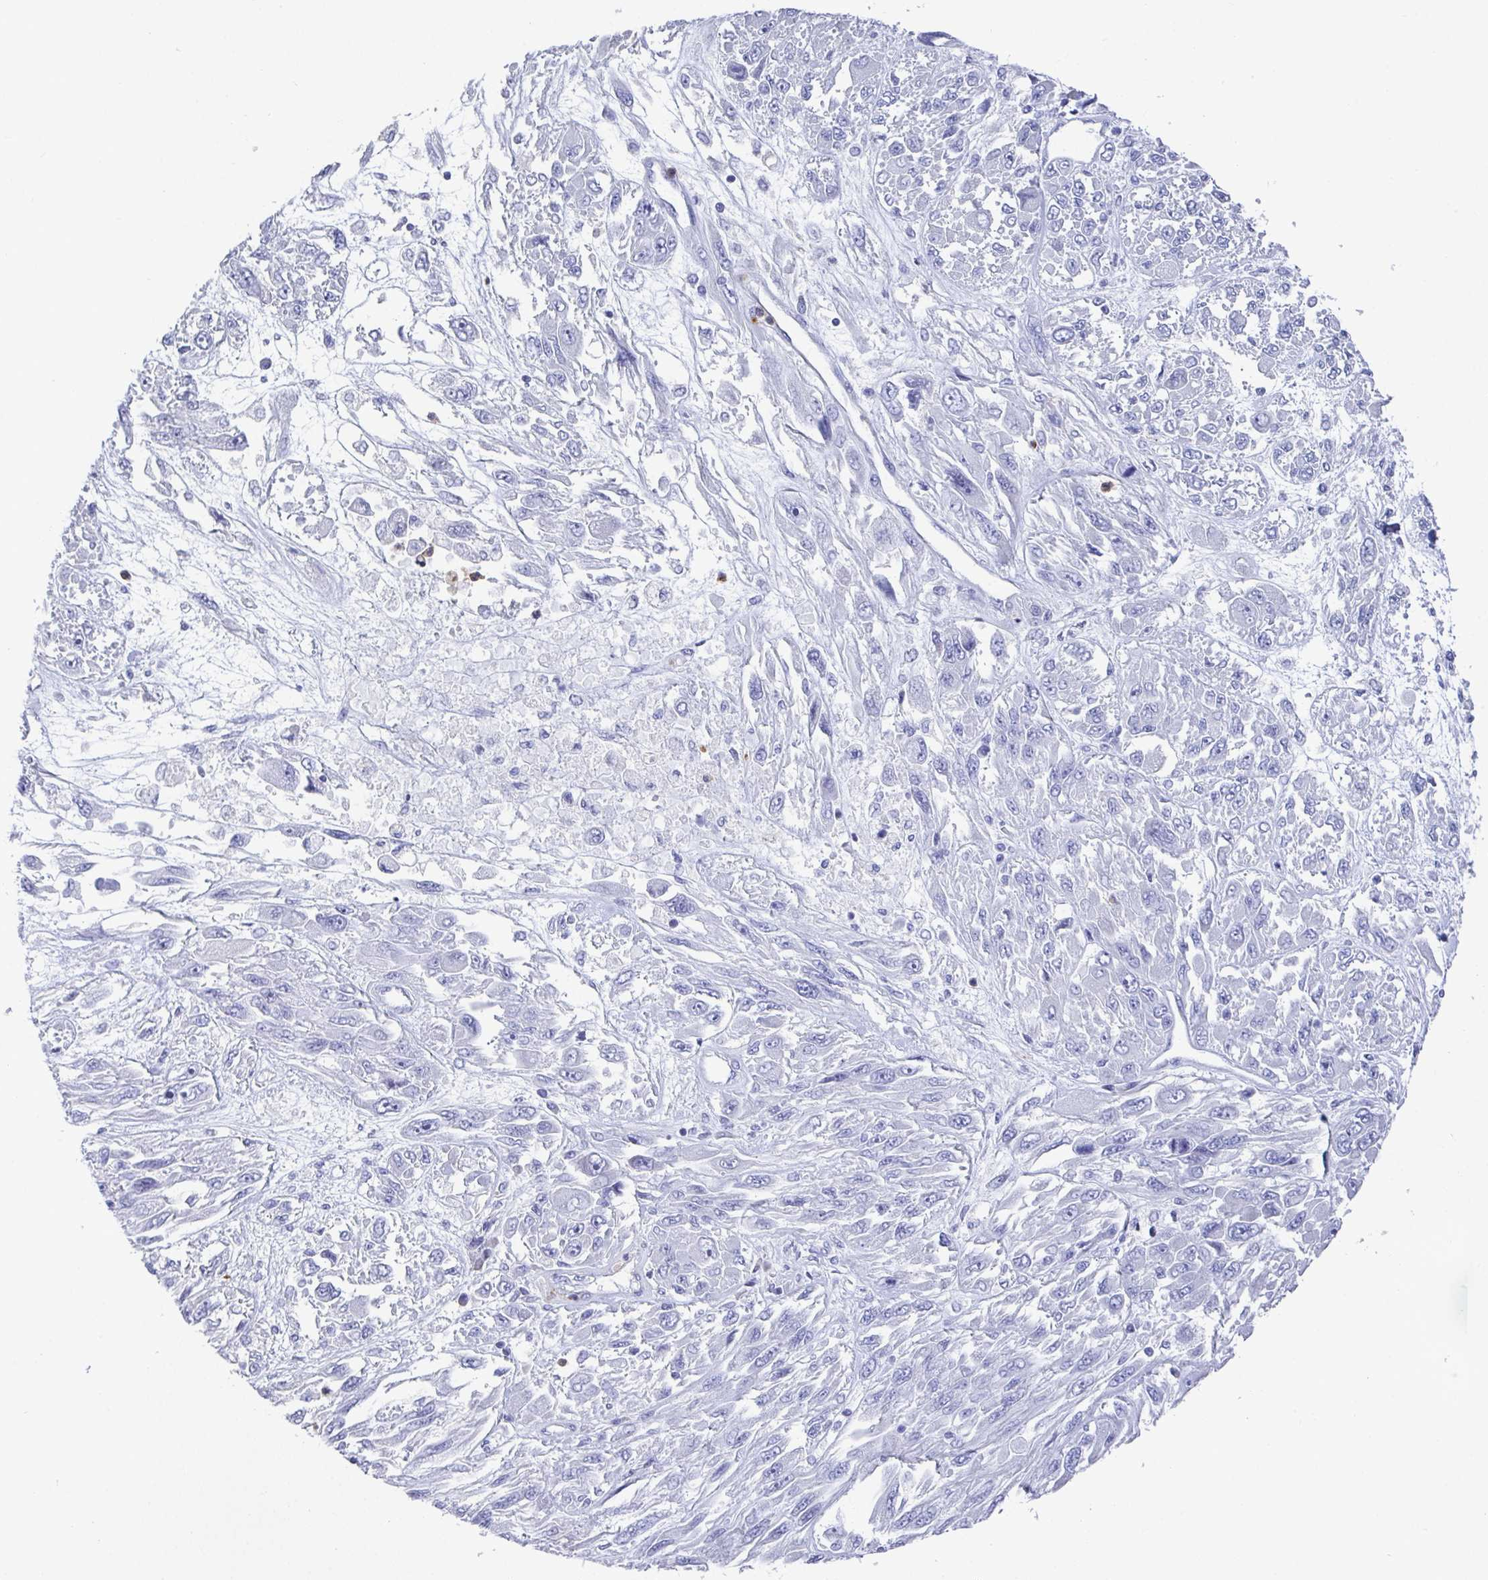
{"staining": {"intensity": "negative", "quantity": "none", "location": "none"}, "tissue": "melanoma", "cell_type": "Tumor cells", "image_type": "cancer", "snomed": [{"axis": "morphology", "description": "Malignant melanoma, NOS"}, {"axis": "topography", "description": "Skin"}], "caption": "This is an immunohistochemistry photomicrograph of malignant melanoma. There is no staining in tumor cells.", "gene": "CLDN8", "patient": {"sex": "female", "age": 91}}